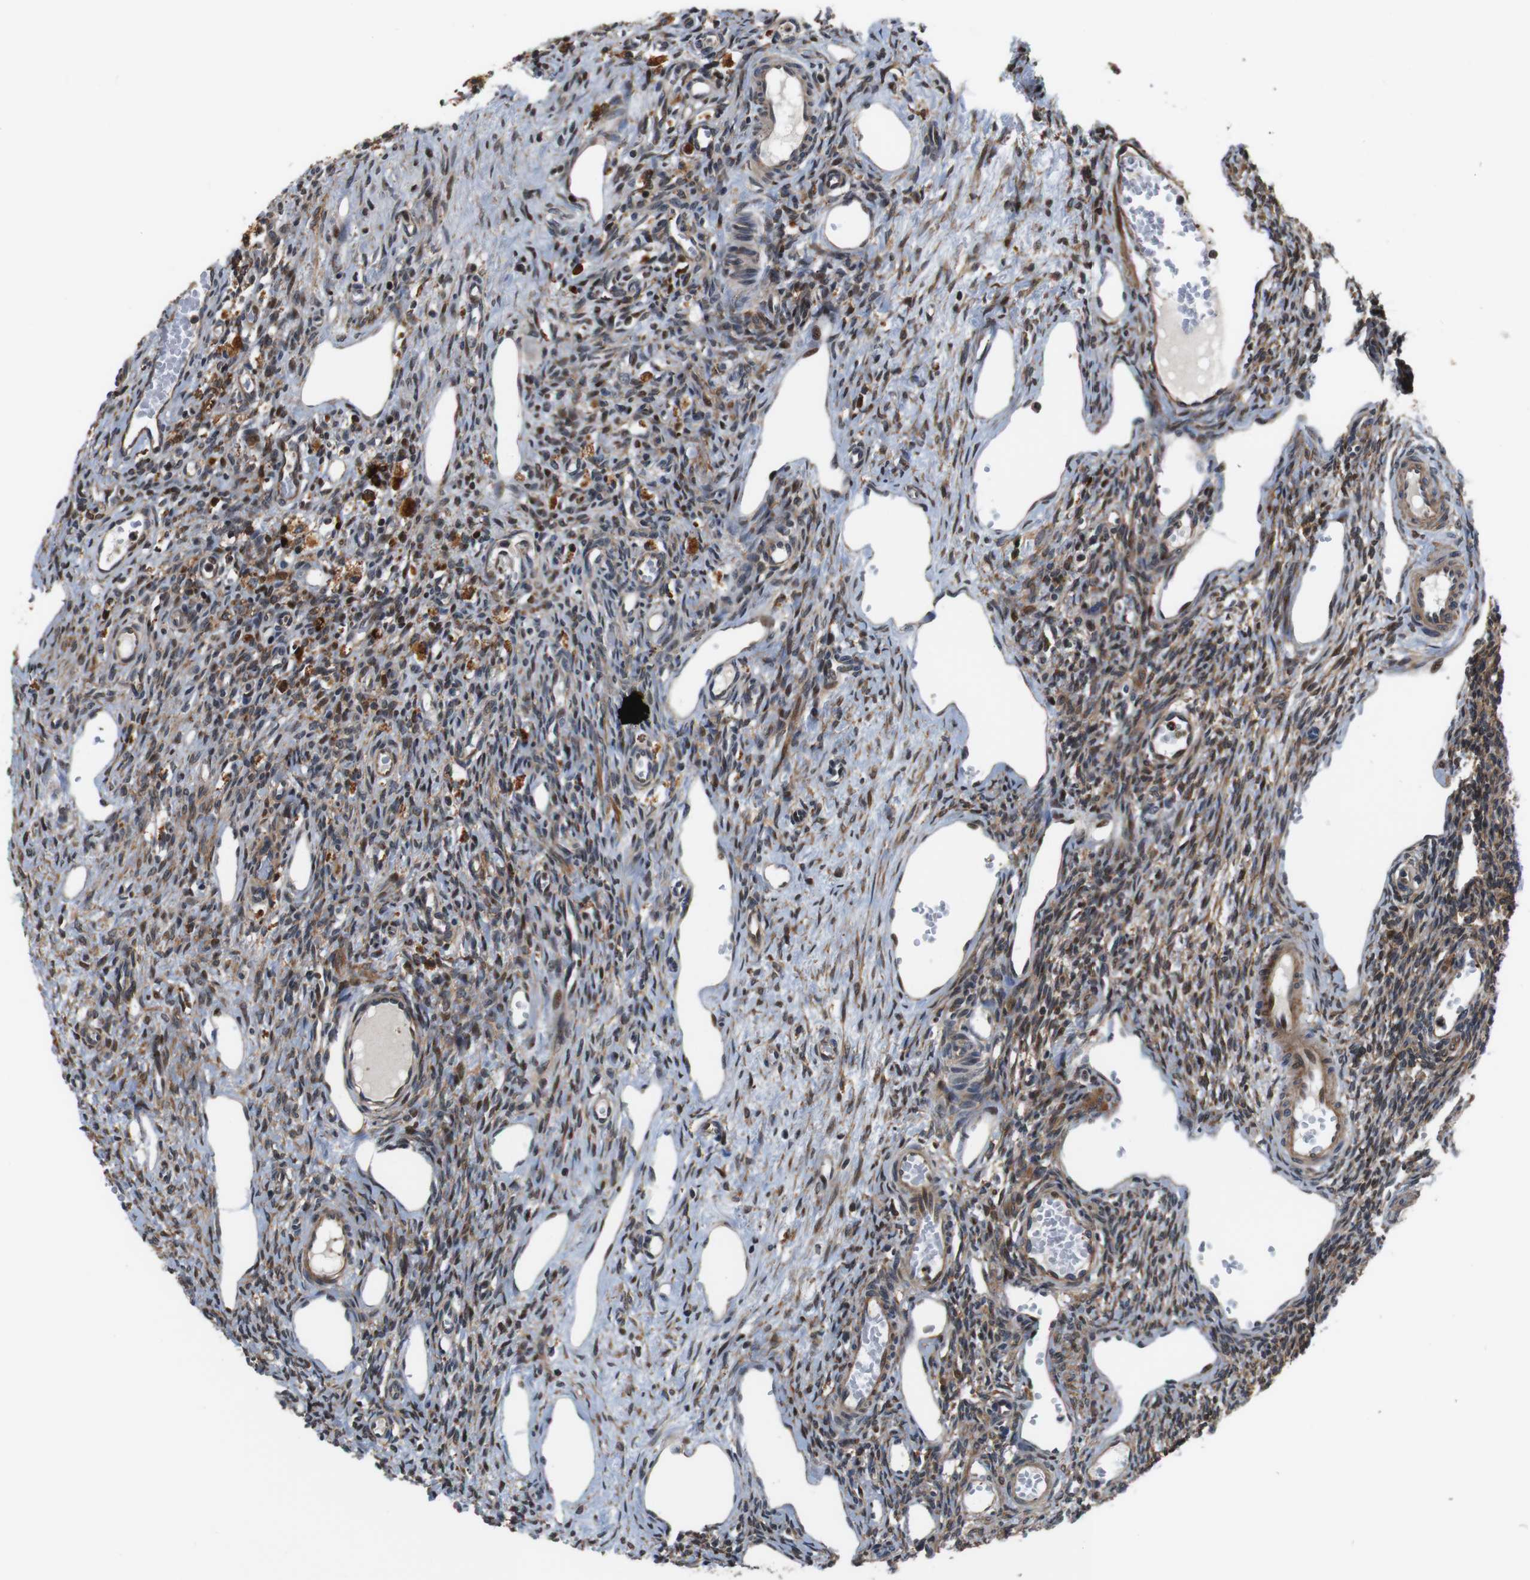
{"staining": {"intensity": "moderate", "quantity": ">75%", "location": "cytoplasmic/membranous"}, "tissue": "ovary", "cell_type": "Ovarian stroma cells", "image_type": "normal", "snomed": [{"axis": "morphology", "description": "Normal tissue, NOS"}, {"axis": "topography", "description": "Ovary"}], "caption": "Immunohistochemistry (IHC) photomicrograph of benign ovary: human ovary stained using immunohistochemistry shows medium levels of moderate protein expression localized specifically in the cytoplasmic/membranous of ovarian stroma cells, appearing as a cytoplasmic/membranous brown color.", "gene": "LRP4", "patient": {"sex": "female", "age": 33}}